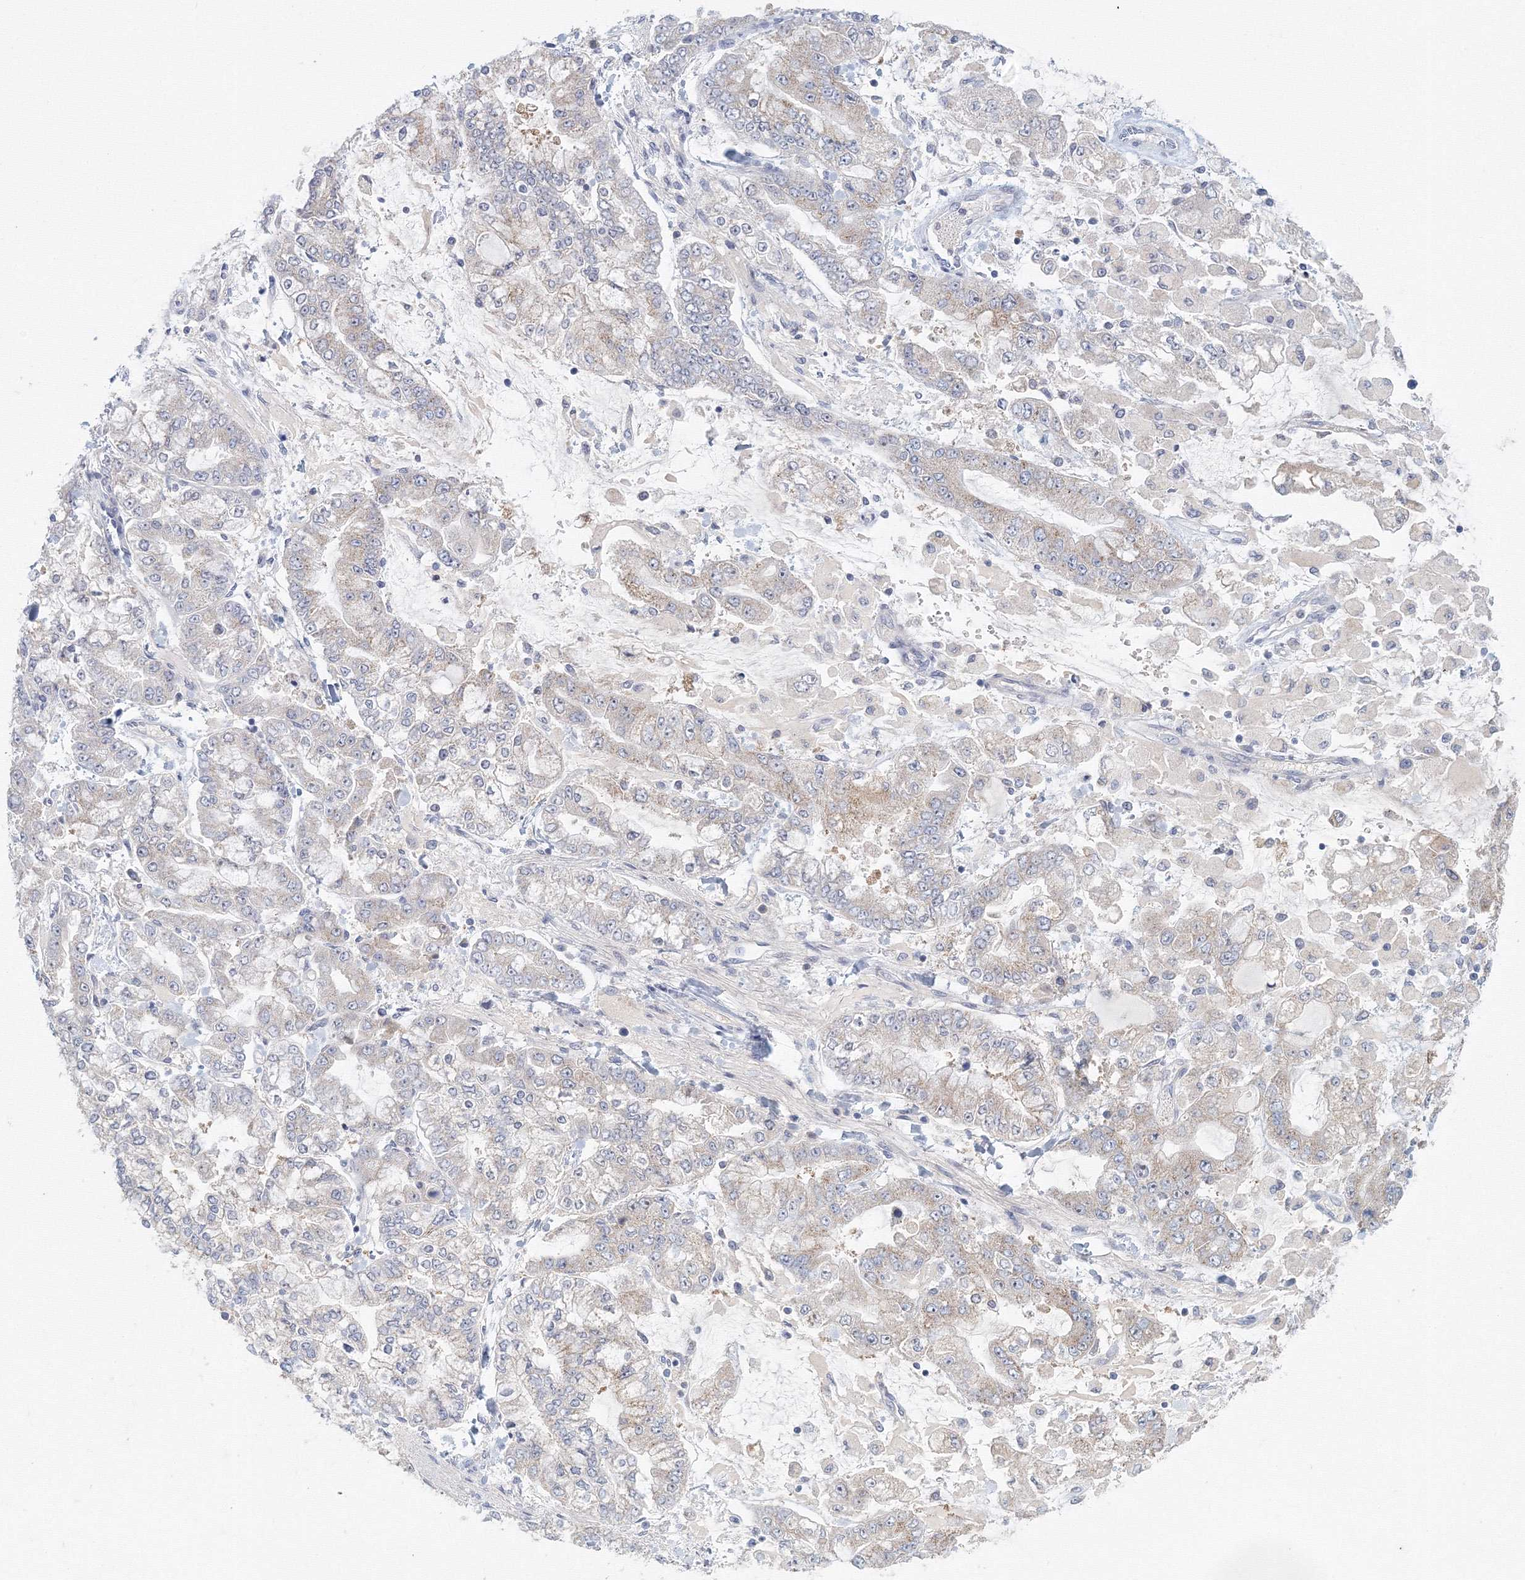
{"staining": {"intensity": "weak", "quantity": "<25%", "location": "cytoplasmic/membranous"}, "tissue": "stomach cancer", "cell_type": "Tumor cells", "image_type": "cancer", "snomed": [{"axis": "morphology", "description": "Normal tissue, NOS"}, {"axis": "morphology", "description": "Adenocarcinoma, NOS"}, {"axis": "topography", "description": "Stomach, upper"}, {"axis": "topography", "description": "Stomach"}], "caption": "This is an IHC image of human stomach cancer. There is no expression in tumor cells.", "gene": "TACC2", "patient": {"sex": "male", "age": 76}}